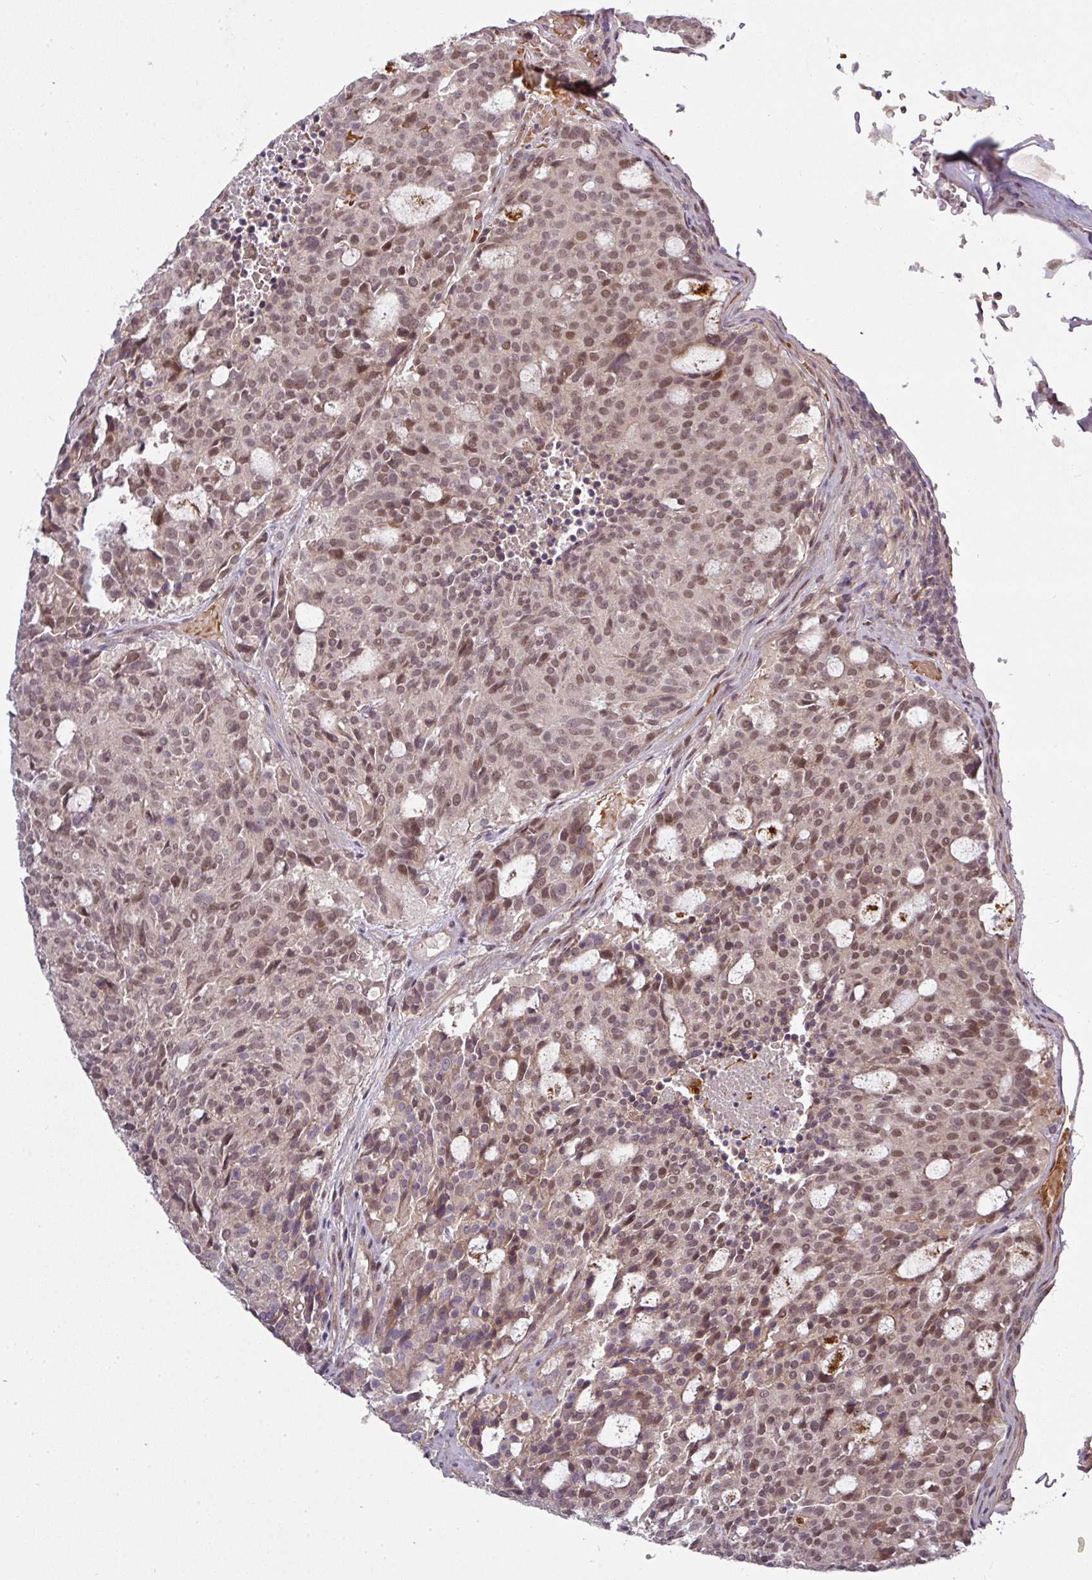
{"staining": {"intensity": "moderate", "quantity": "25%-75%", "location": "nuclear"}, "tissue": "carcinoid", "cell_type": "Tumor cells", "image_type": "cancer", "snomed": [{"axis": "morphology", "description": "Carcinoid, malignant, NOS"}, {"axis": "topography", "description": "Pancreas"}], "caption": "Immunohistochemical staining of carcinoid (malignant) demonstrates medium levels of moderate nuclear expression in about 25%-75% of tumor cells. The staining was performed using DAB (3,3'-diaminobenzidine), with brown indicating positive protein expression. Nuclei are stained blue with hematoxylin.", "gene": "CIC", "patient": {"sex": "female", "age": 54}}